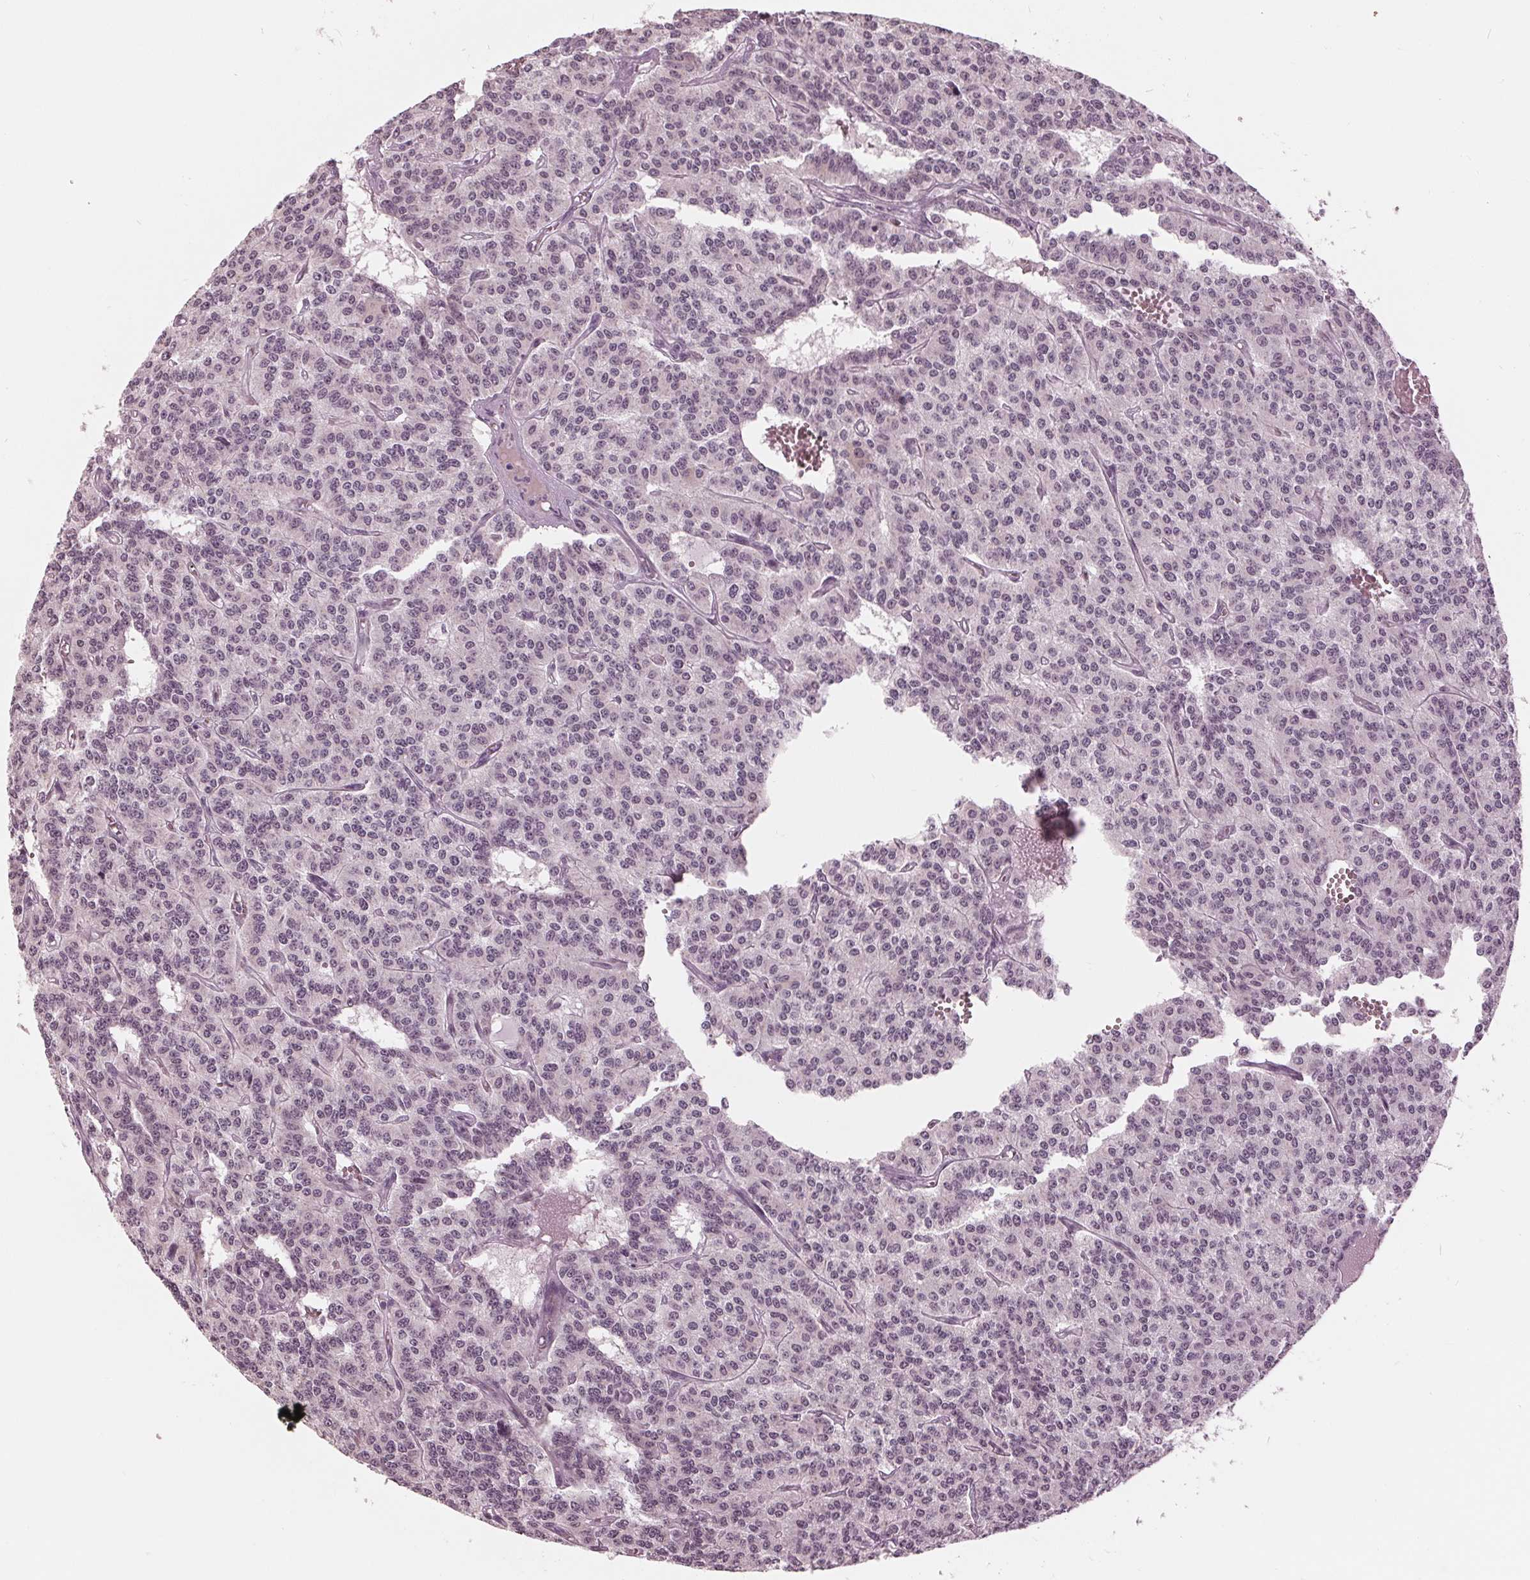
{"staining": {"intensity": "negative", "quantity": "none", "location": "none"}, "tissue": "carcinoid", "cell_type": "Tumor cells", "image_type": "cancer", "snomed": [{"axis": "morphology", "description": "Carcinoid, malignant, NOS"}, {"axis": "topography", "description": "Lung"}], "caption": "Immunohistochemistry of human malignant carcinoid displays no positivity in tumor cells.", "gene": "SLX4", "patient": {"sex": "female", "age": 71}}